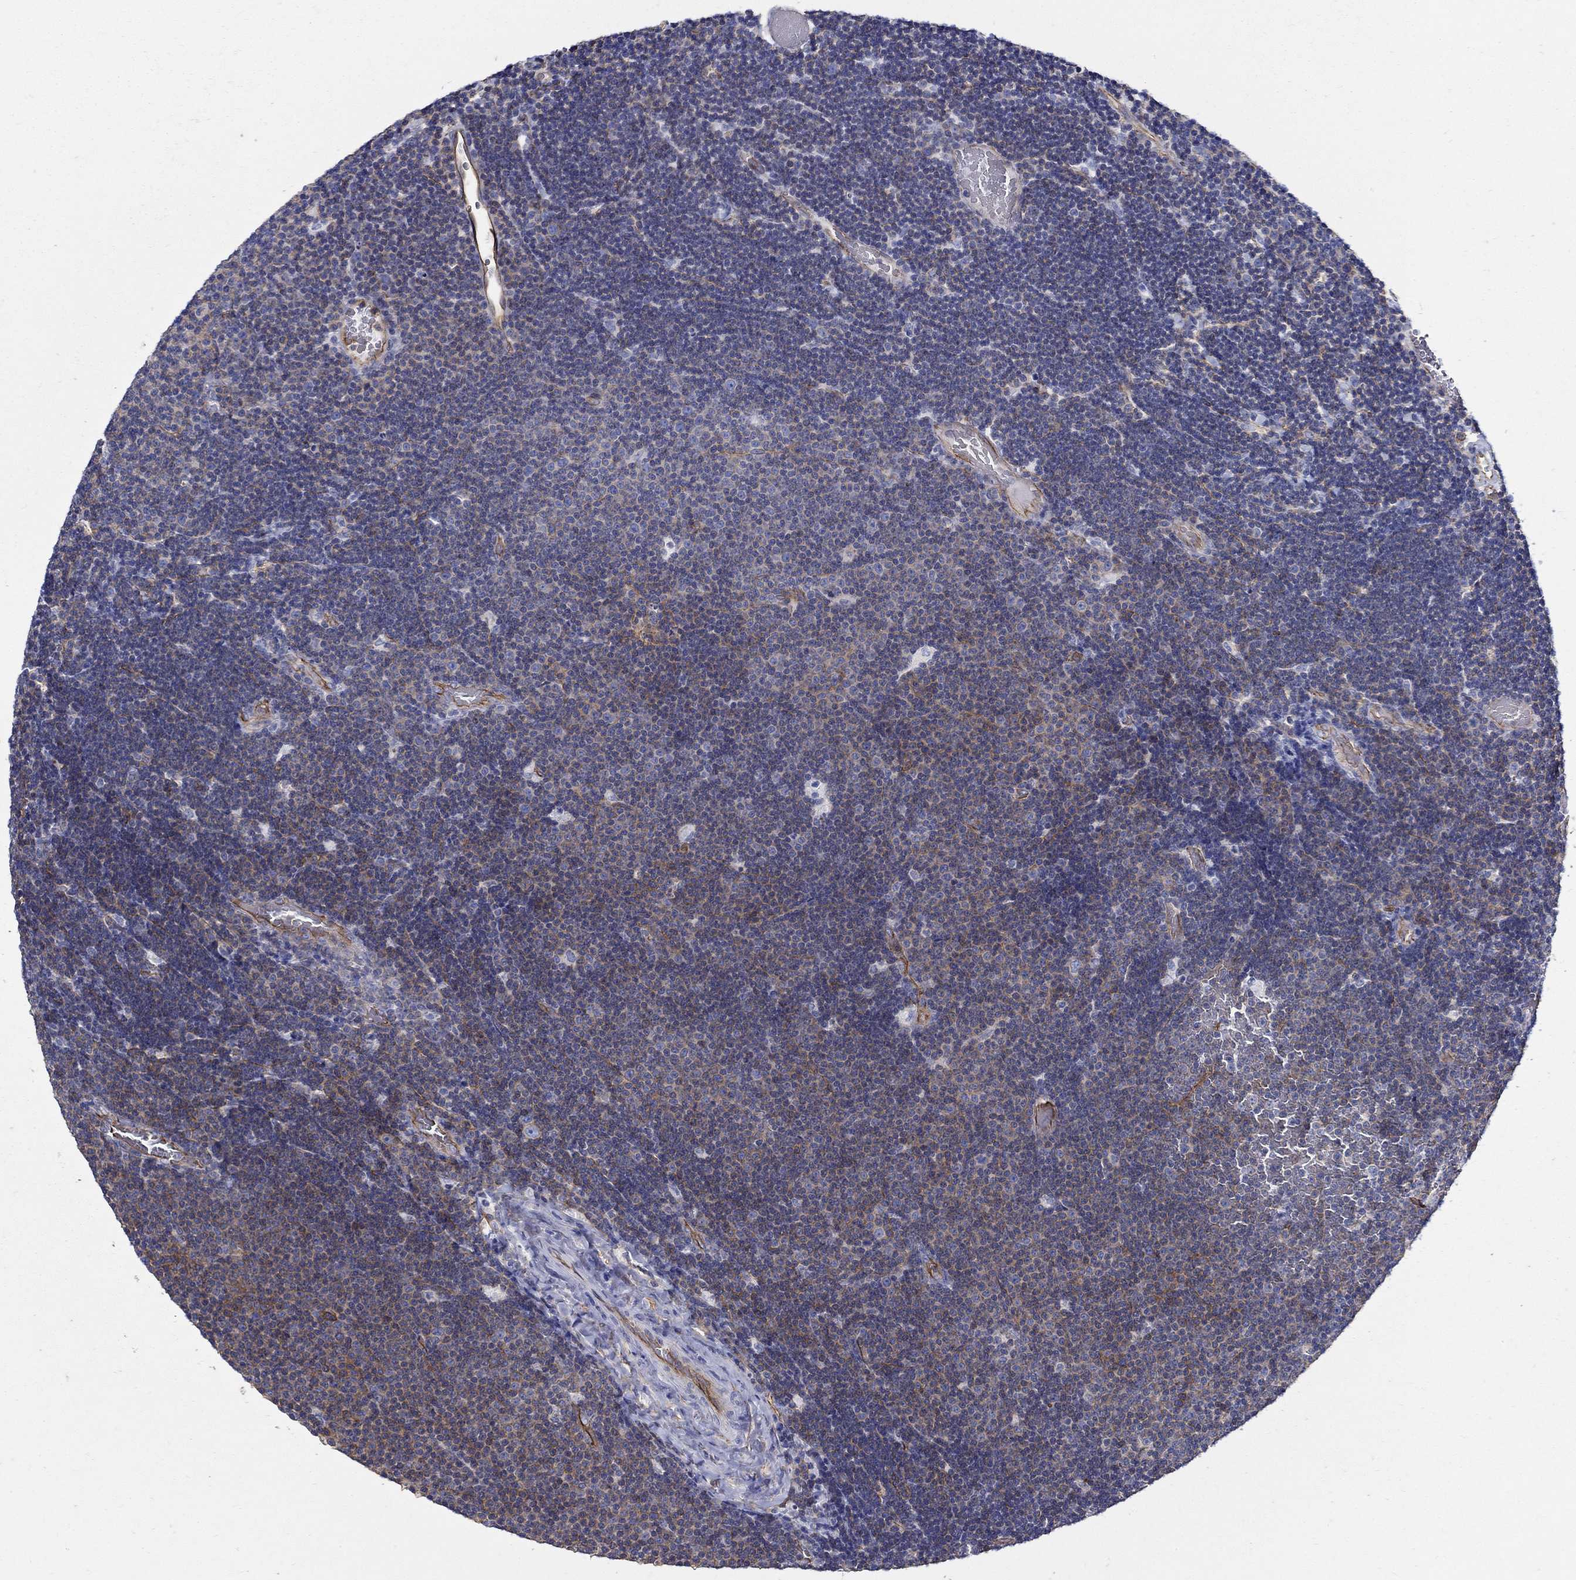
{"staining": {"intensity": "negative", "quantity": "none", "location": "none"}, "tissue": "lymphoma", "cell_type": "Tumor cells", "image_type": "cancer", "snomed": [{"axis": "morphology", "description": "Malignant lymphoma, non-Hodgkin's type, Low grade"}, {"axis": "topography", "description": "Brain"}], "caption": "Tumor cells show no significant positivity in malignant lymphoma, non-Hodgkin's type (low-grade). (Brightfield microscopy of DAB (3,3'-diaminobenzidine) immunohistochemistry at high magnification).", "gene": "APBB3", "patient": {"sex": "female", "age": 66}}